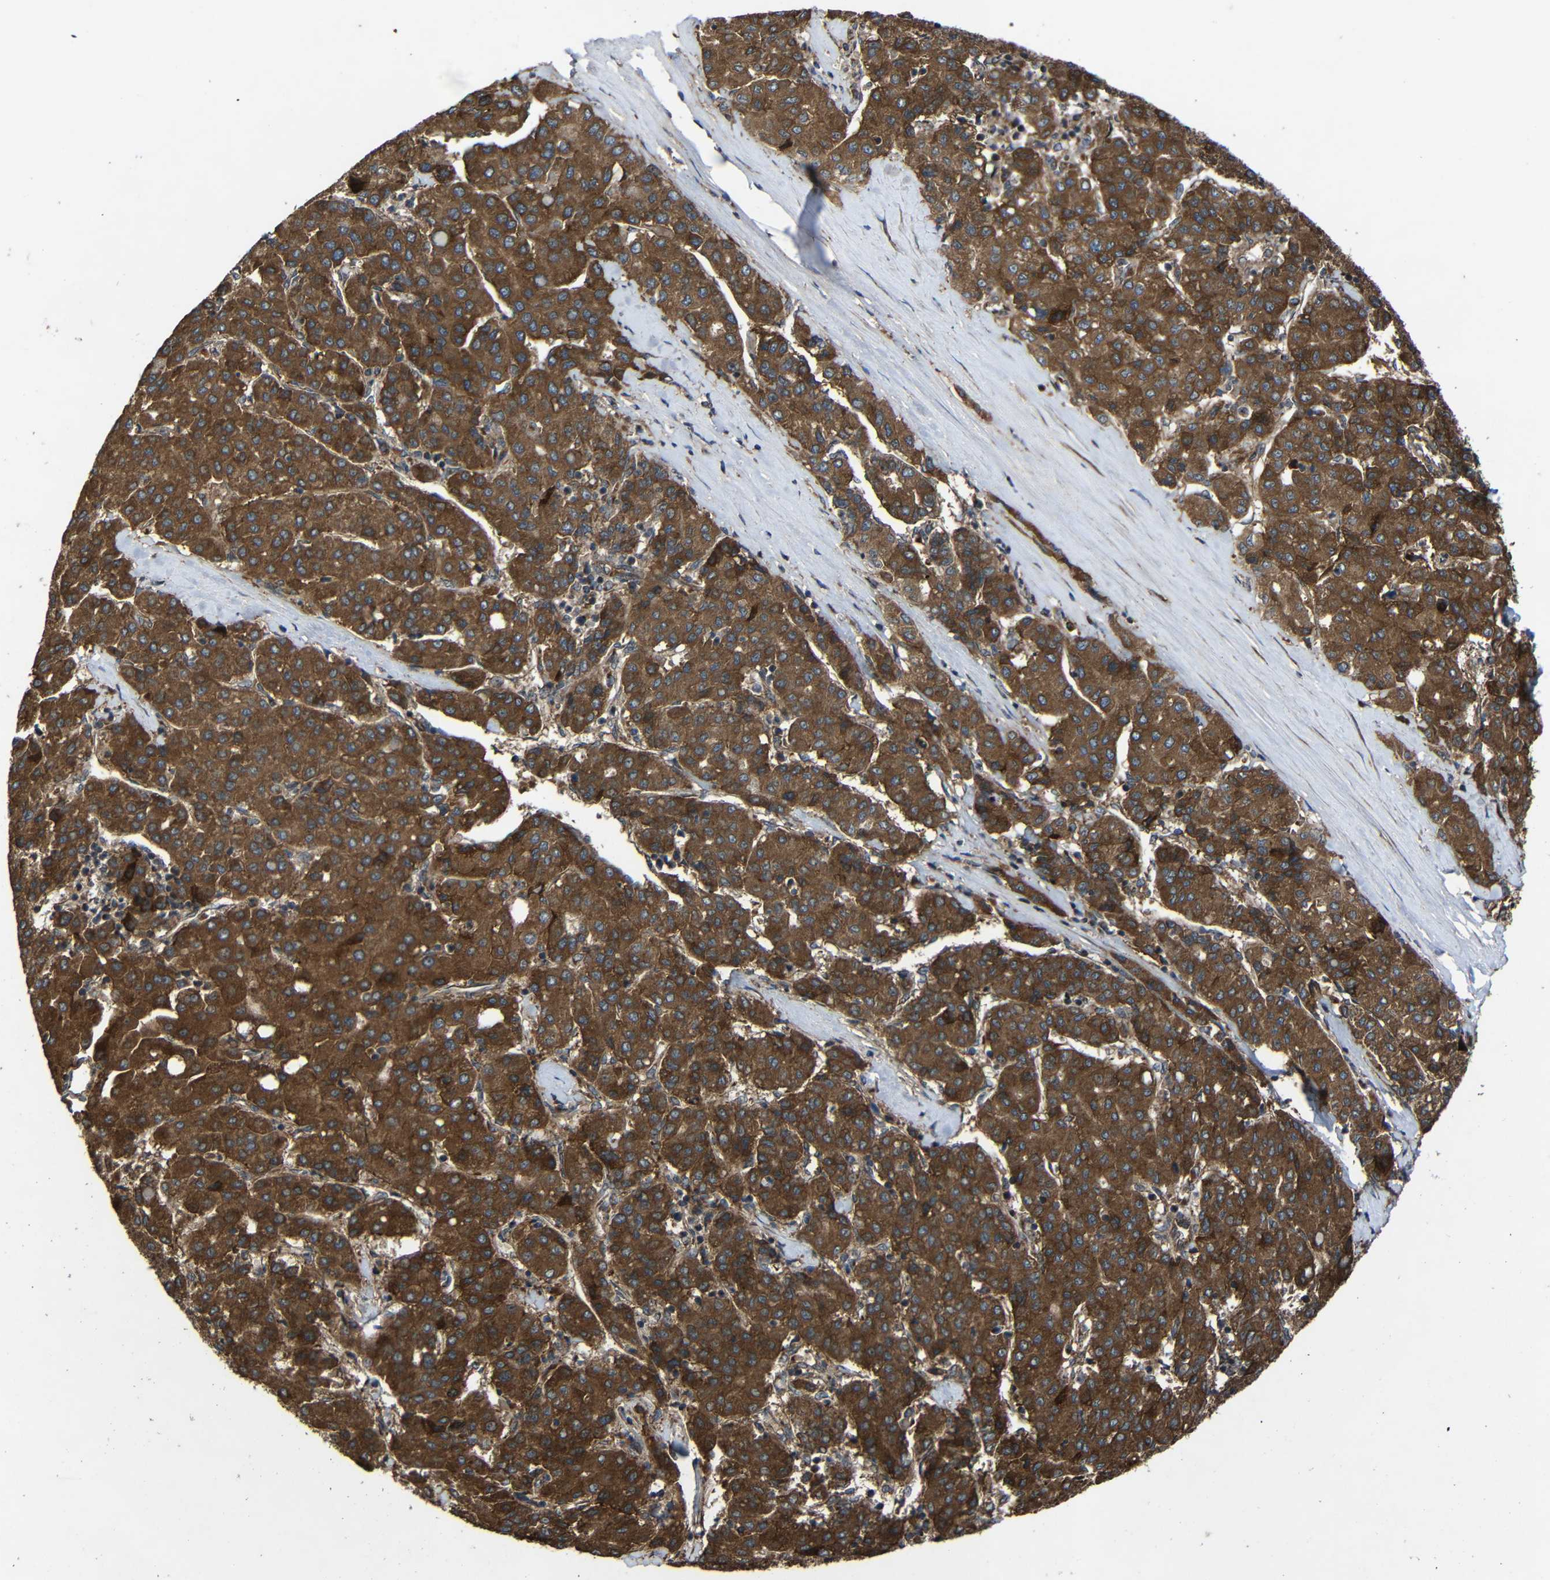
{"staining": {"intensity": "strong", "quantity": ">75%", "location": "cytoplasmic/membranous"}, "tissue": "liver cancer", "cell_type": "Tumor cells", "image_type": "cancer", "snomed": [{"axis": "morphology", "description": "Carcinoma, Hepatocellular, NOS"}, {"axis": "topography", "description": "Liver"}], "caption": "The micrograph exhibits immunohistochemical staining of hepatocellular carcinoma (liver). There is strong cytoplasmic/membranous expression is seen in about >75% of tumor cells. The staining was performed using DAB (3,3'-diaminobenzidine), with brown indicating positive protein expression. Nuclei are stained blue with hematoxylin.", "gene": "C1GALT1", "patient": {"sex": "male", "age": 65}}